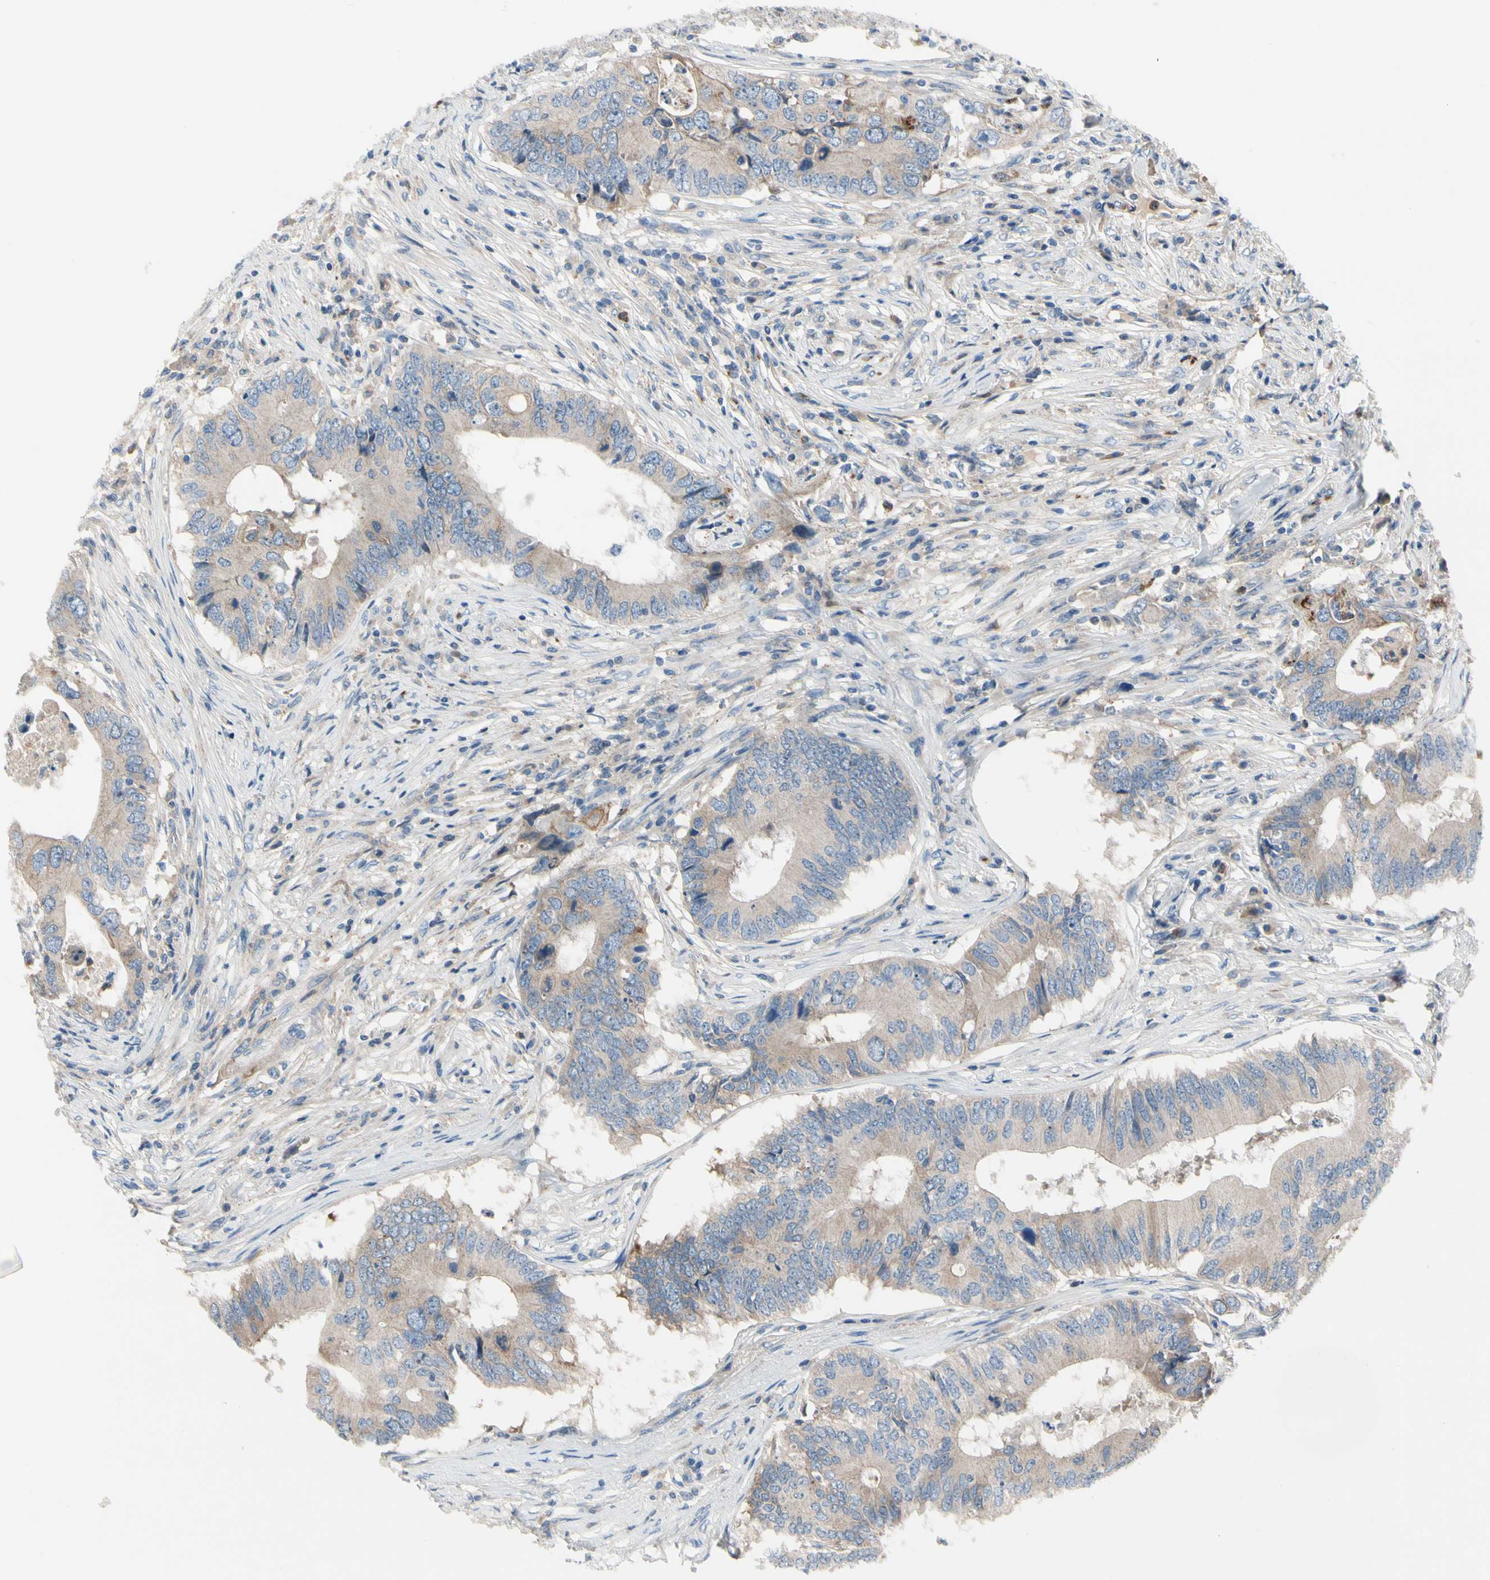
{"staining": {"intensity": "weak", "quantity": "25%-75%", "location": "cytoplasmic/membranous"}, "tissue": "colorectal cancer", "cell_type": "Tumor cells", "image_type": "cancer", "snomed": [{"axis": "morphology", "description": "Adenocarcinoma, NOS"}, {"axis": "topography", "description": "Colon"}], "caption": "High-power microscopy captured an immunohistochemistry (IHC) photomicrograph of colorectal adenocarcinoma, revealing weak cytoplasmic/membranous expression in about 25%-75% of tumor cells.", "gene": "HJURP", "patient": {"sex": "male", "age": 71}}